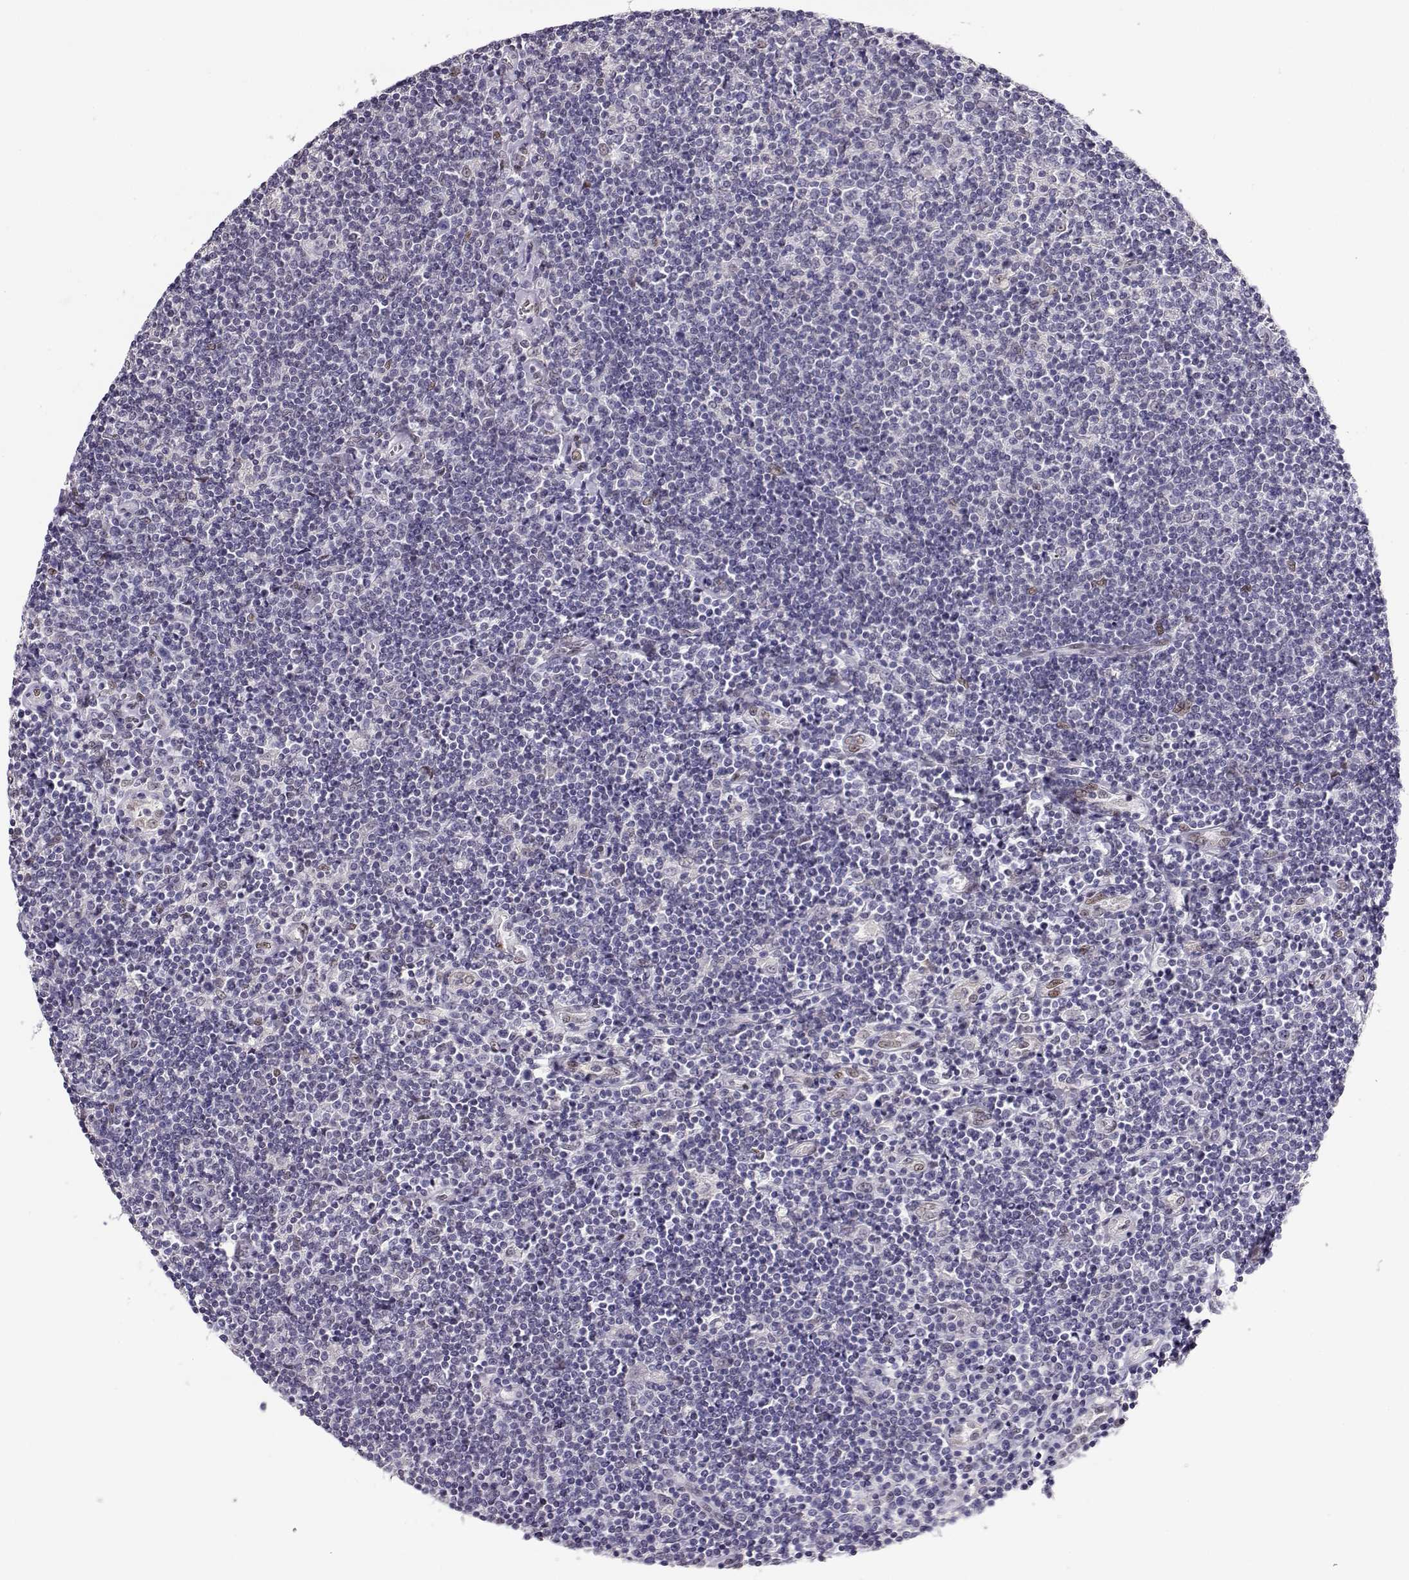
{"staining": {"intensity": "weak", "quantity": "25%-75%", "location": "nuclear"}, "tissue": "lymphoma", "cell_type": "Tumor cells", "image_type": "cancer", "snomed": [{"axis": "morphology", "description": "Hodgkin's disease, NOS"}, {"axis": "topography", "description": "Lymph node"}], "caption": "Hodgkin's disease stained with a brown dye exhibits weak nuclear positive staining in approximately 25%-75% of tumor cells.", "gene": "POLI", "patient": {"sex": "male", "age": 40}}